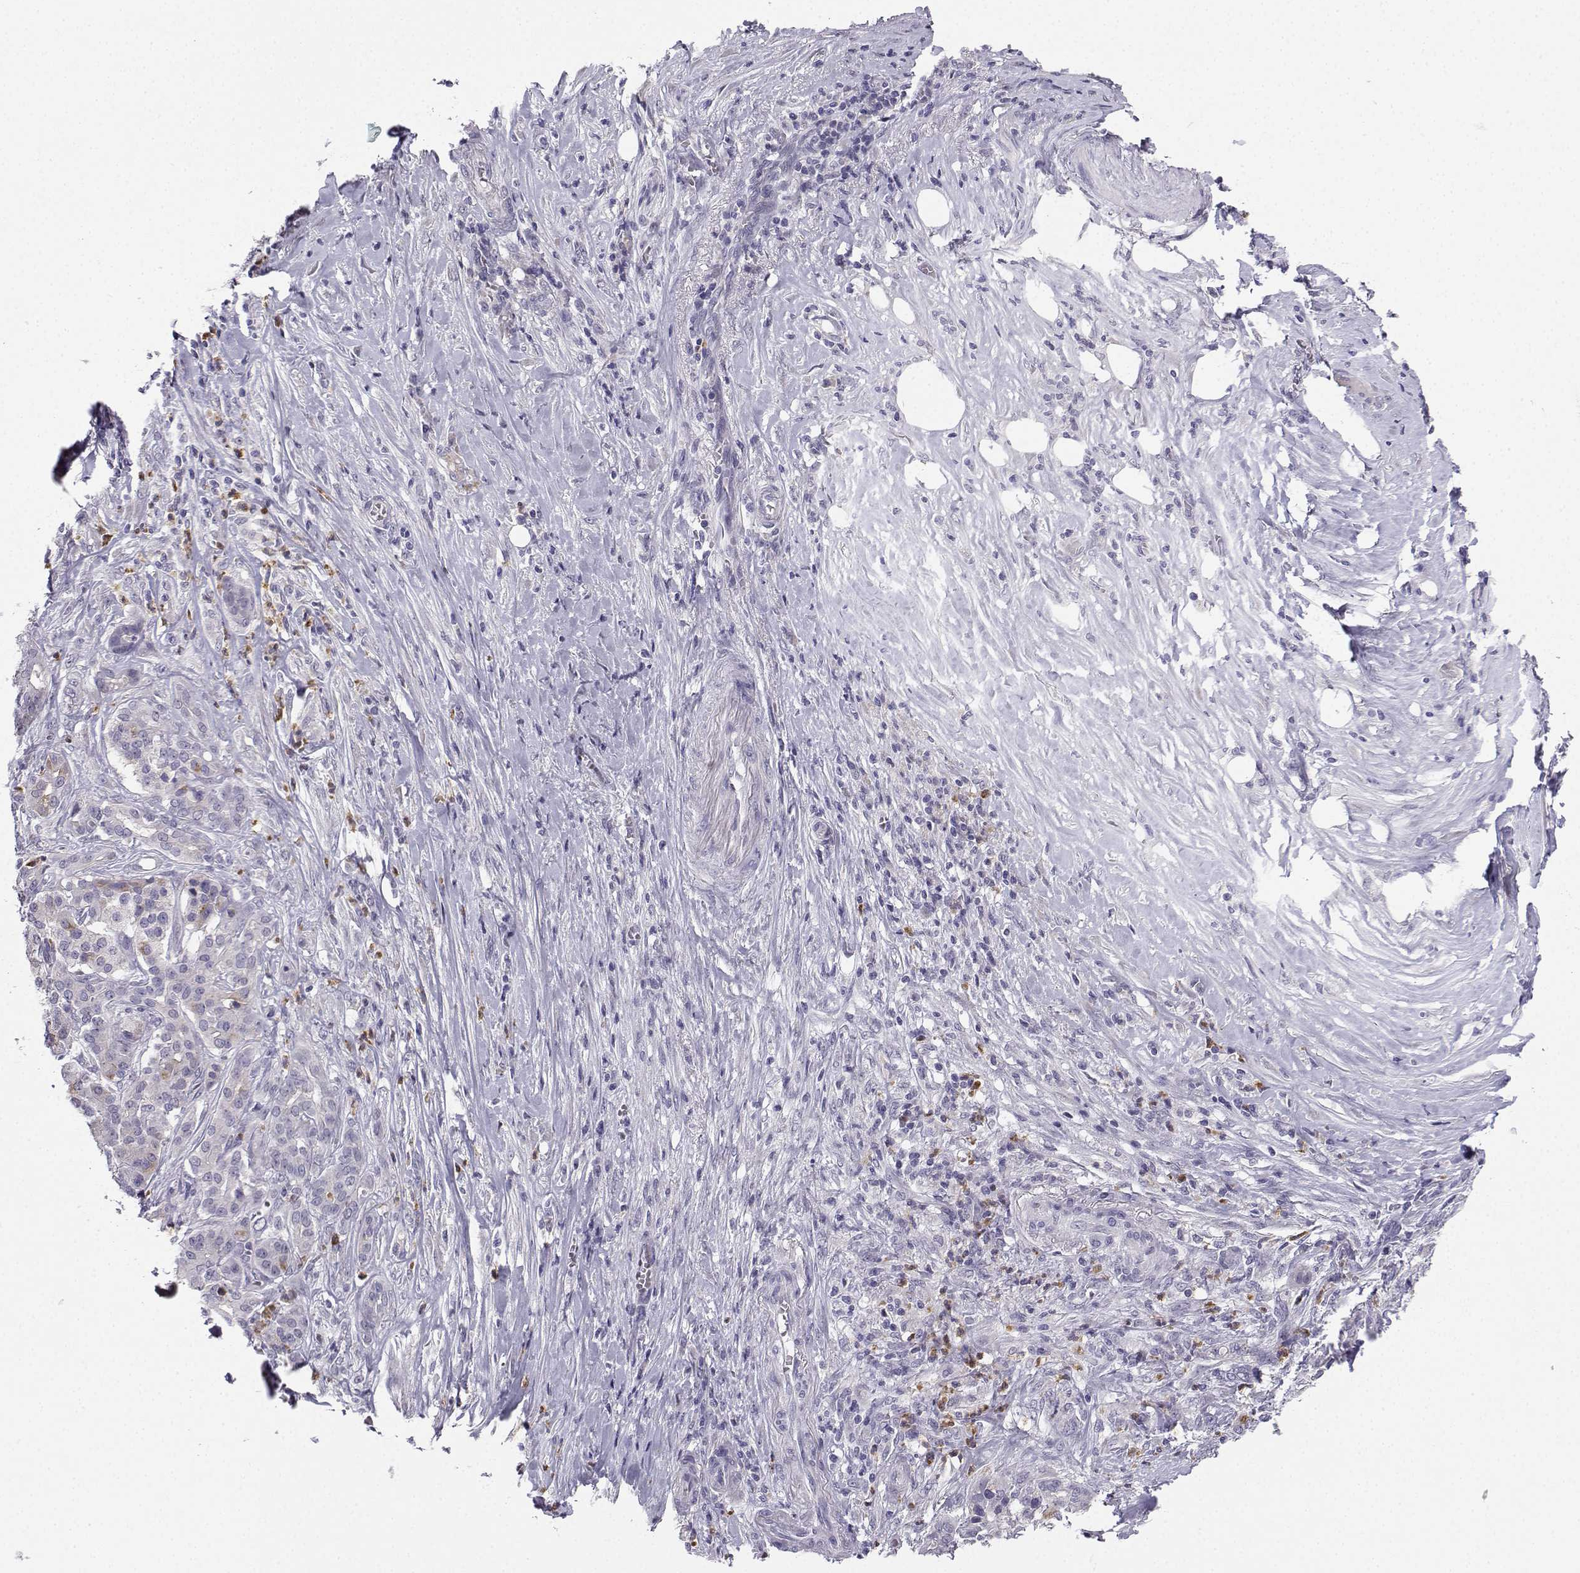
{"staining": {"intensity": "negative", "quantity": "none", "location": "none"}, "tissue": "pancreatic cancer", "cell_type": "Tumor cells", "image_type": "cancer", "snomed": [{"axis": "morphology", "description": "Adenocarcinoma, NOS"}, {"axis": "topography", "description": "Pancreas"}], "caption": "High magnification brightfield microscopy of pancreatic cancer (adenocarcinoma) stained with DAB (3,3'-diaminobenzidine) (brown) and counterstained with hematoxylin (blue): tumor cells show no significant expression.", "gene": "CALY", "patient": {"sex": "male", "age": 57}}